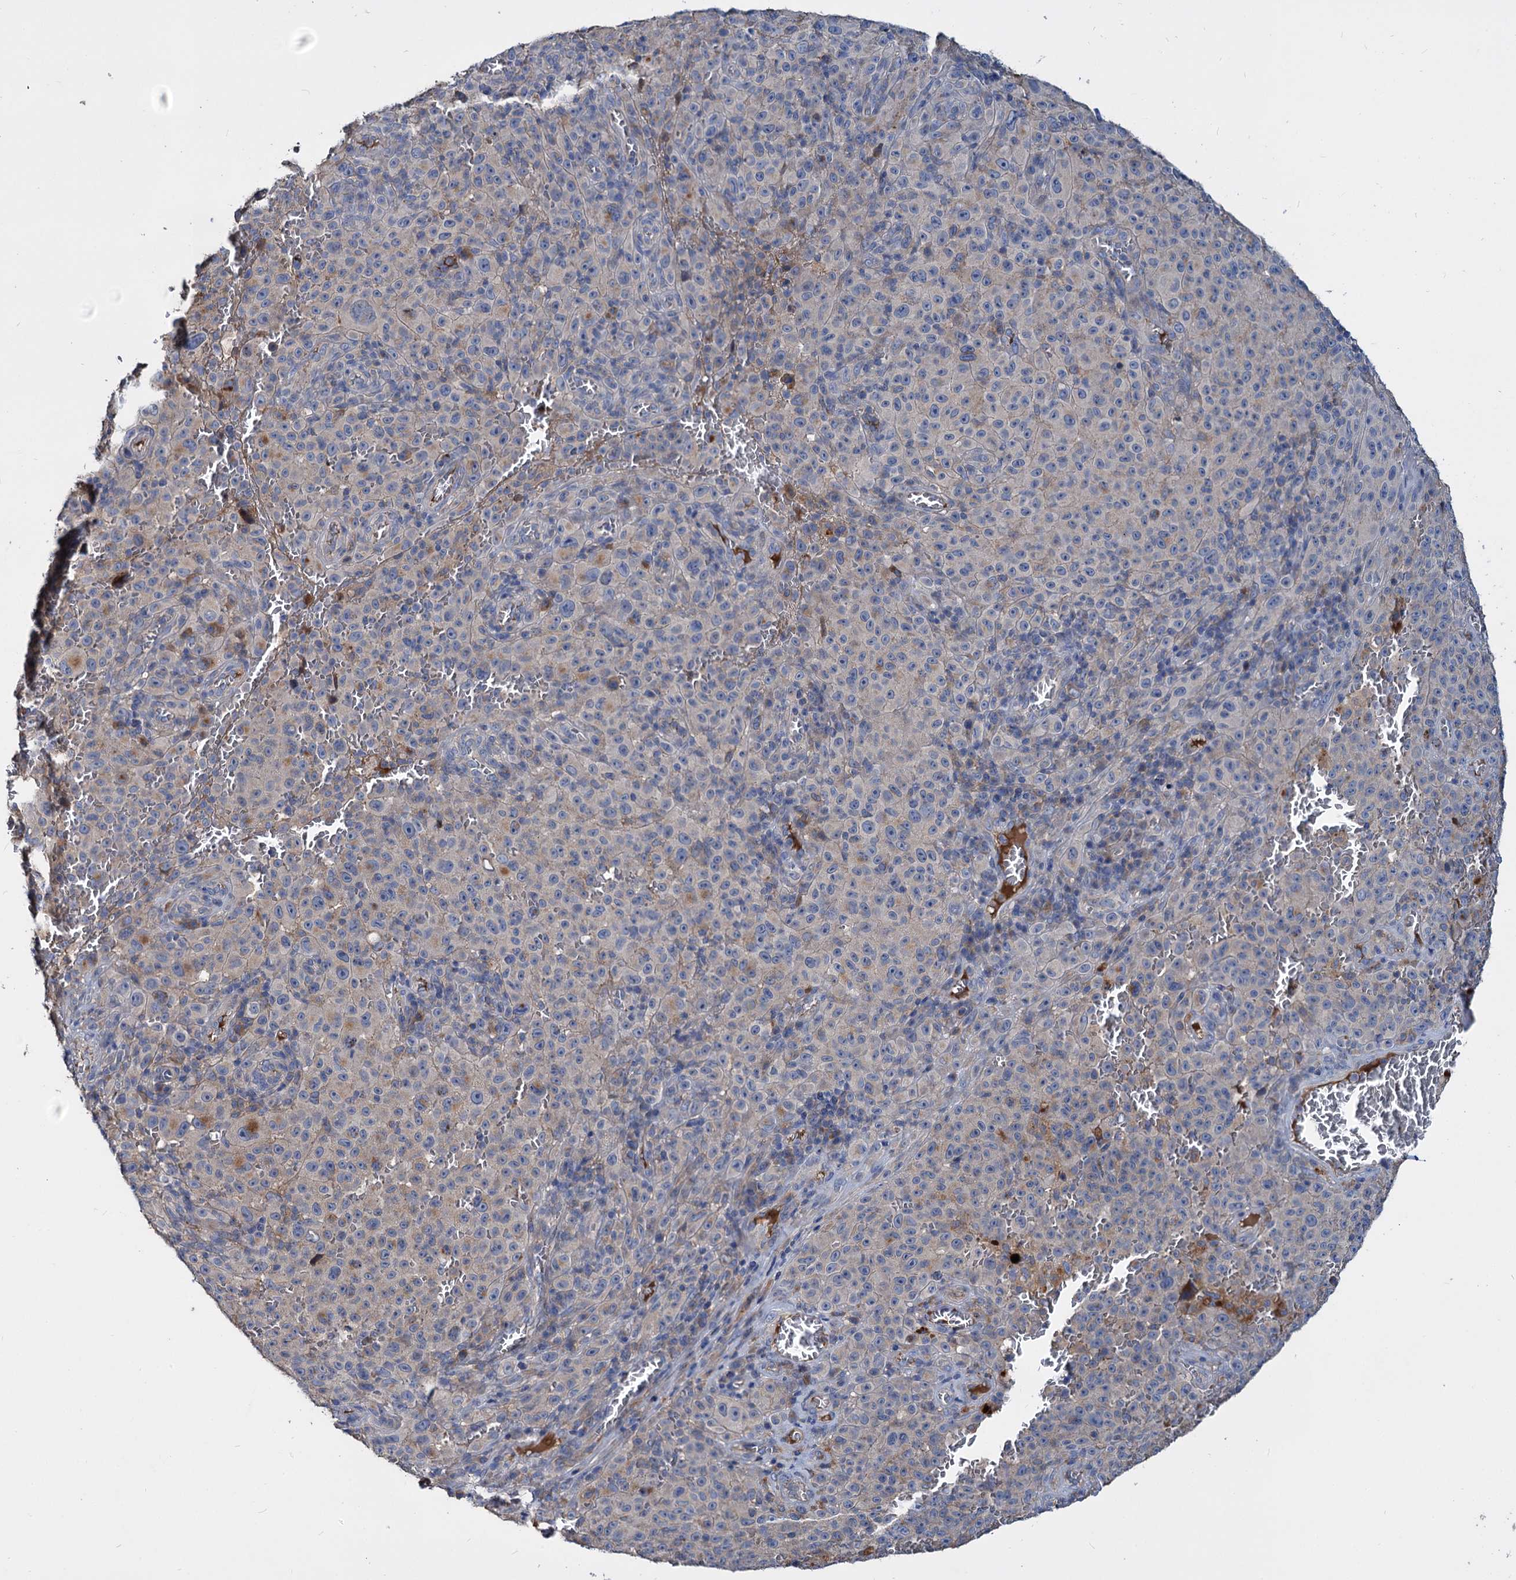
{"staining": {"intensity": "negative", "quantity": "none", "location": "none"}, "tissue": "melanoma", "cell_type": "Tumor cells", "image_type": "cancer", "snomed": [{"axis": "morphology", "description": "Malignant melanoma, NOS"}, {"axis": "topography", "description": "Skin"}], "caption": "High magnification brightfield microscopy of melanoma stained with DAB (3,3'-diaminobenzidine) (brown) and counterstained with hematoxylin (blue): tumor cells show no significant positivity.", "gene": "ACY3", "patient": {"sex": "female", "age": 82}}